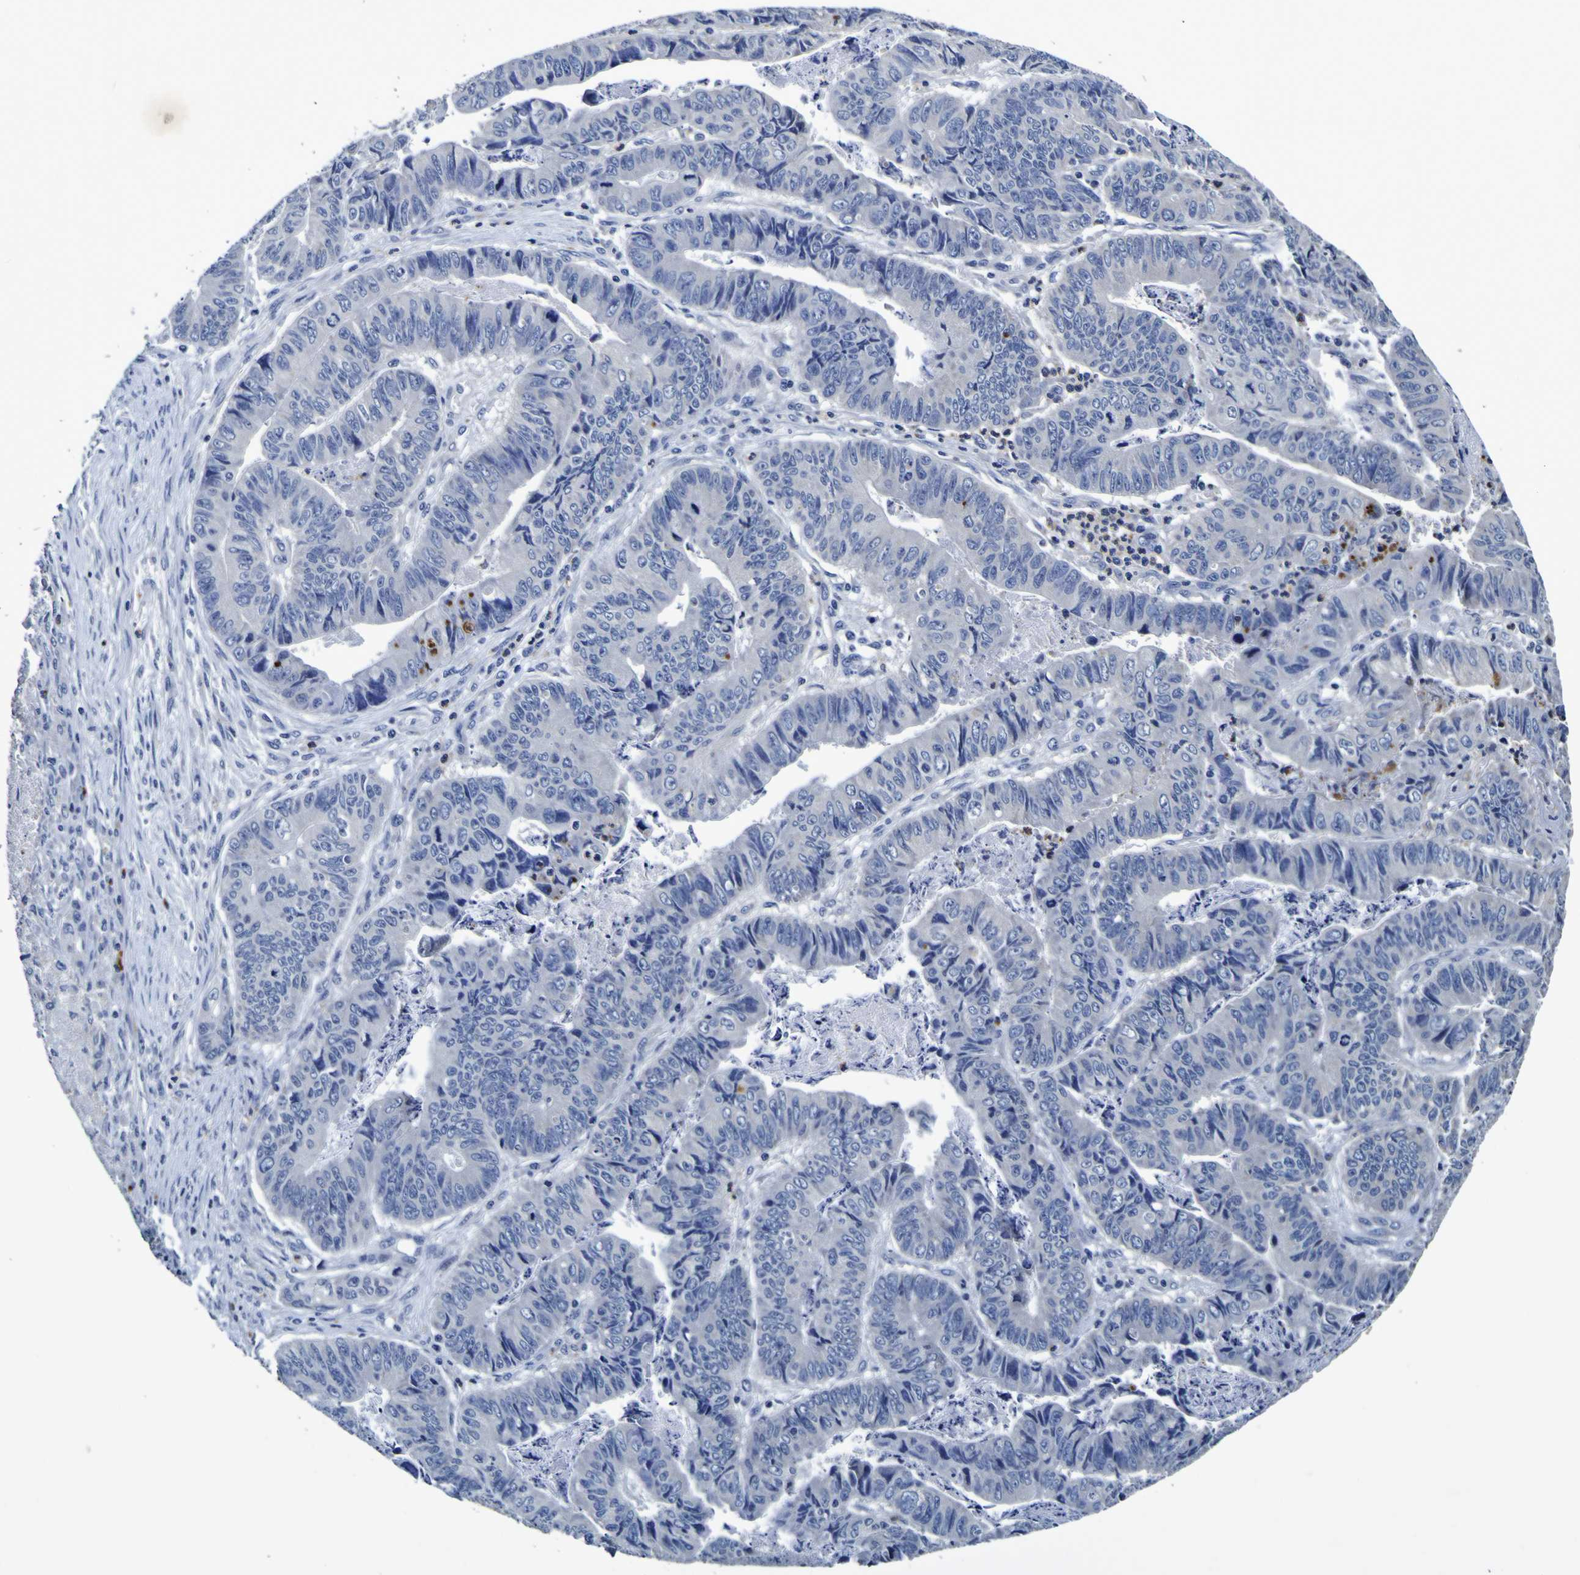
{"staining": {"intensity": "negative", "quantity": "none", "location": "none"}, "tissue": "stomach cancer", "cell_type": "Tumor cells", "image_type": "cancer", "snomed": [{"axis": "morphology", "description": "Adenocarcinoma, NOS"}, {"axis": "topography", "description": "Stomach, lower"}], "caption": "Immunohistochemistry (IHC) of human stomach cancer (adenocarcinoma) exhibits no staining in tumor cells. The staining is performed using DAB brown chromogen with nuclei counter-stained in using hematoxylin.", "gene": "PANK4", "patient": {"sex": "male", "age": 77}}